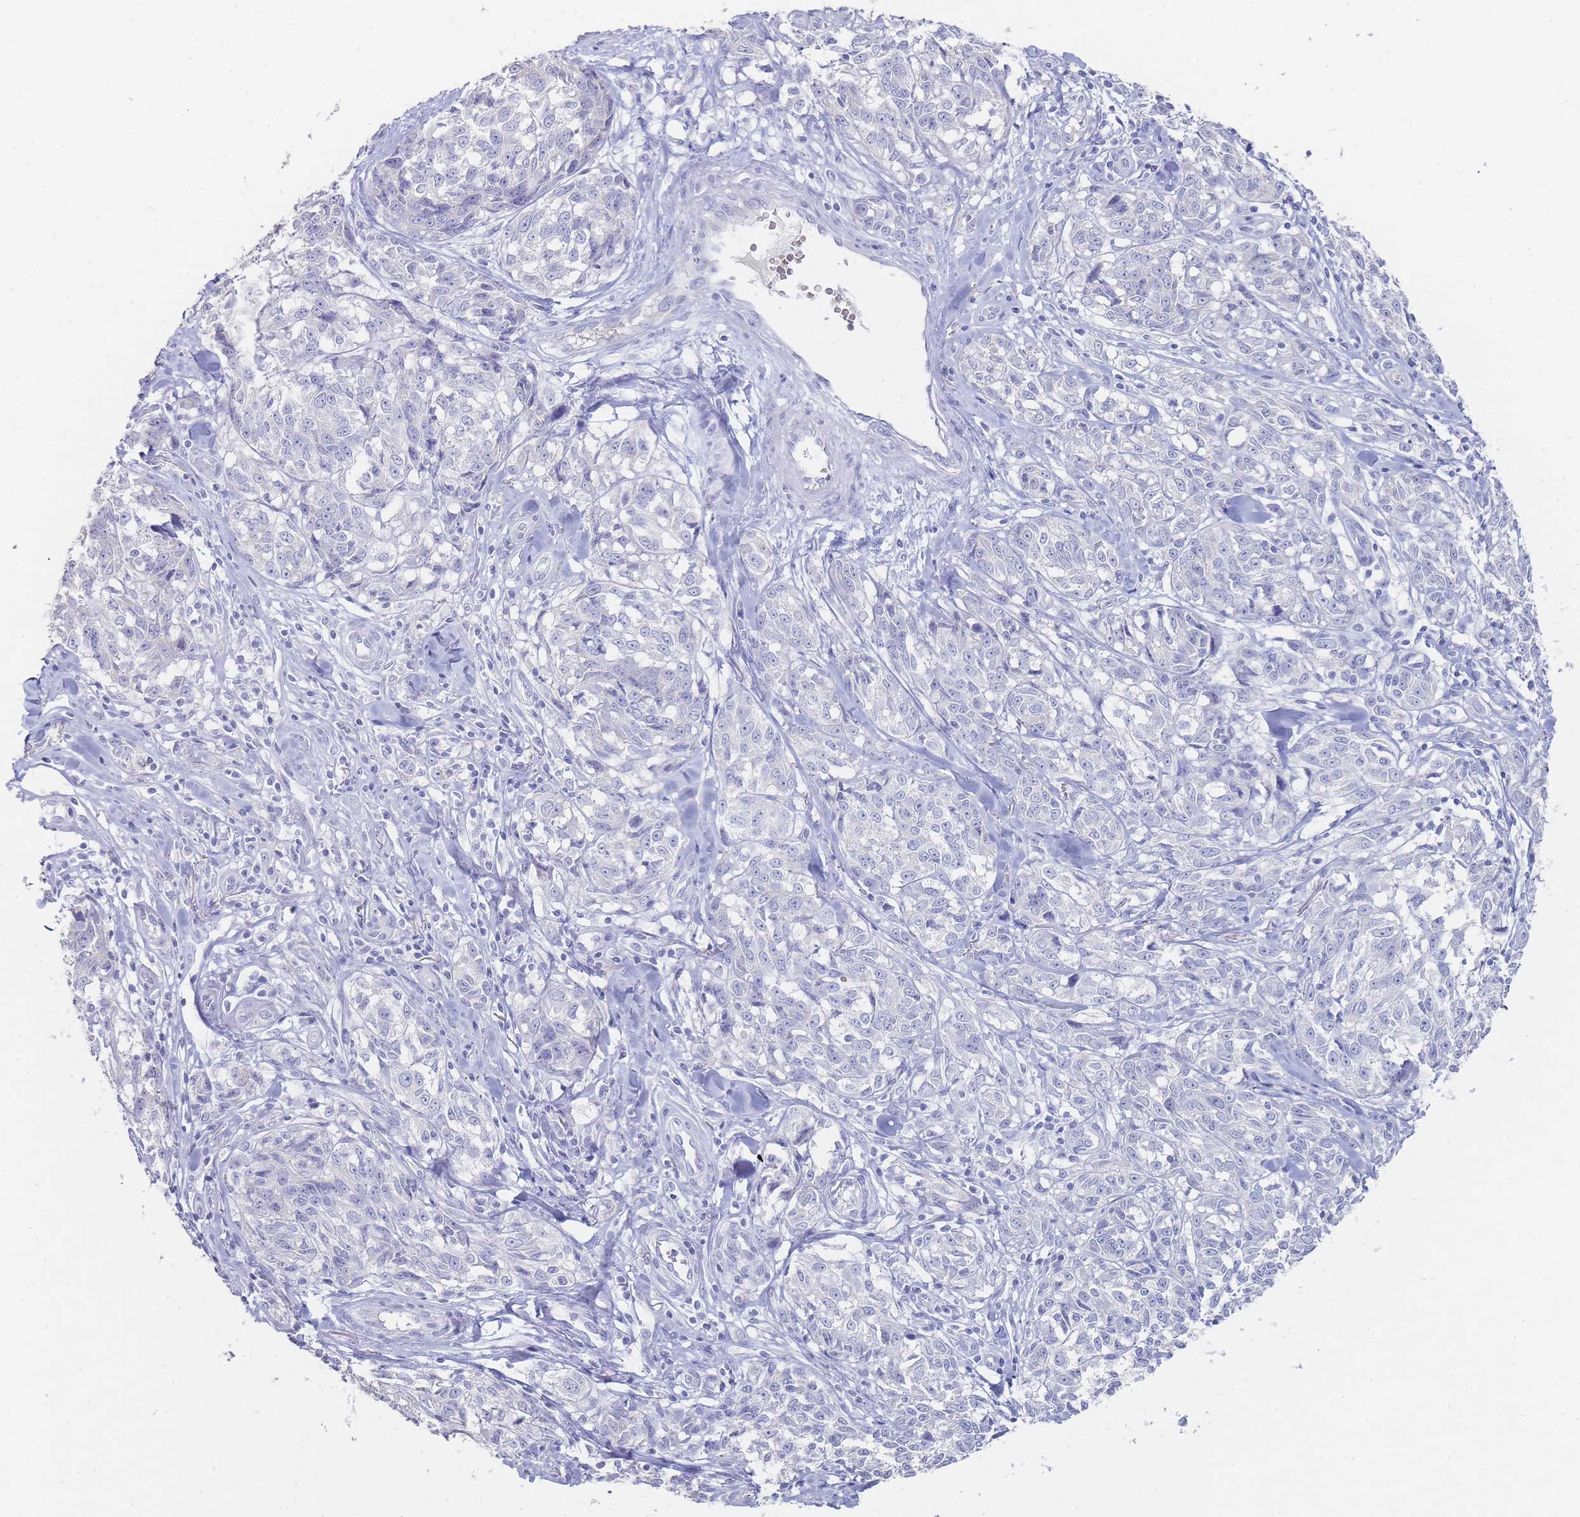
{"staining": {"intensity": "negative", "quantity": "none", "location": "none"}, "tissue": "melanoma", "cell_type": "Tumor cells", "image_type": "cancer", "snomed": [{"axis": "morphology", "description": "Normal tissue, NOS"}, {"axis": "morphology", "description": "Malignant melanoma, NOS"}, {"axis": "topography", "description": "Skin"}], "caption": "The immunohistochemistry (IHC) micrograph has no significant positivity in tumor cells of malignant melanoma tissue. The staining is performed using DAB brown chromogen with nuclei counter-stained in using hematoxylin.", "gene": "HBG2", "patient": {"sex": "female", "age": 64}}